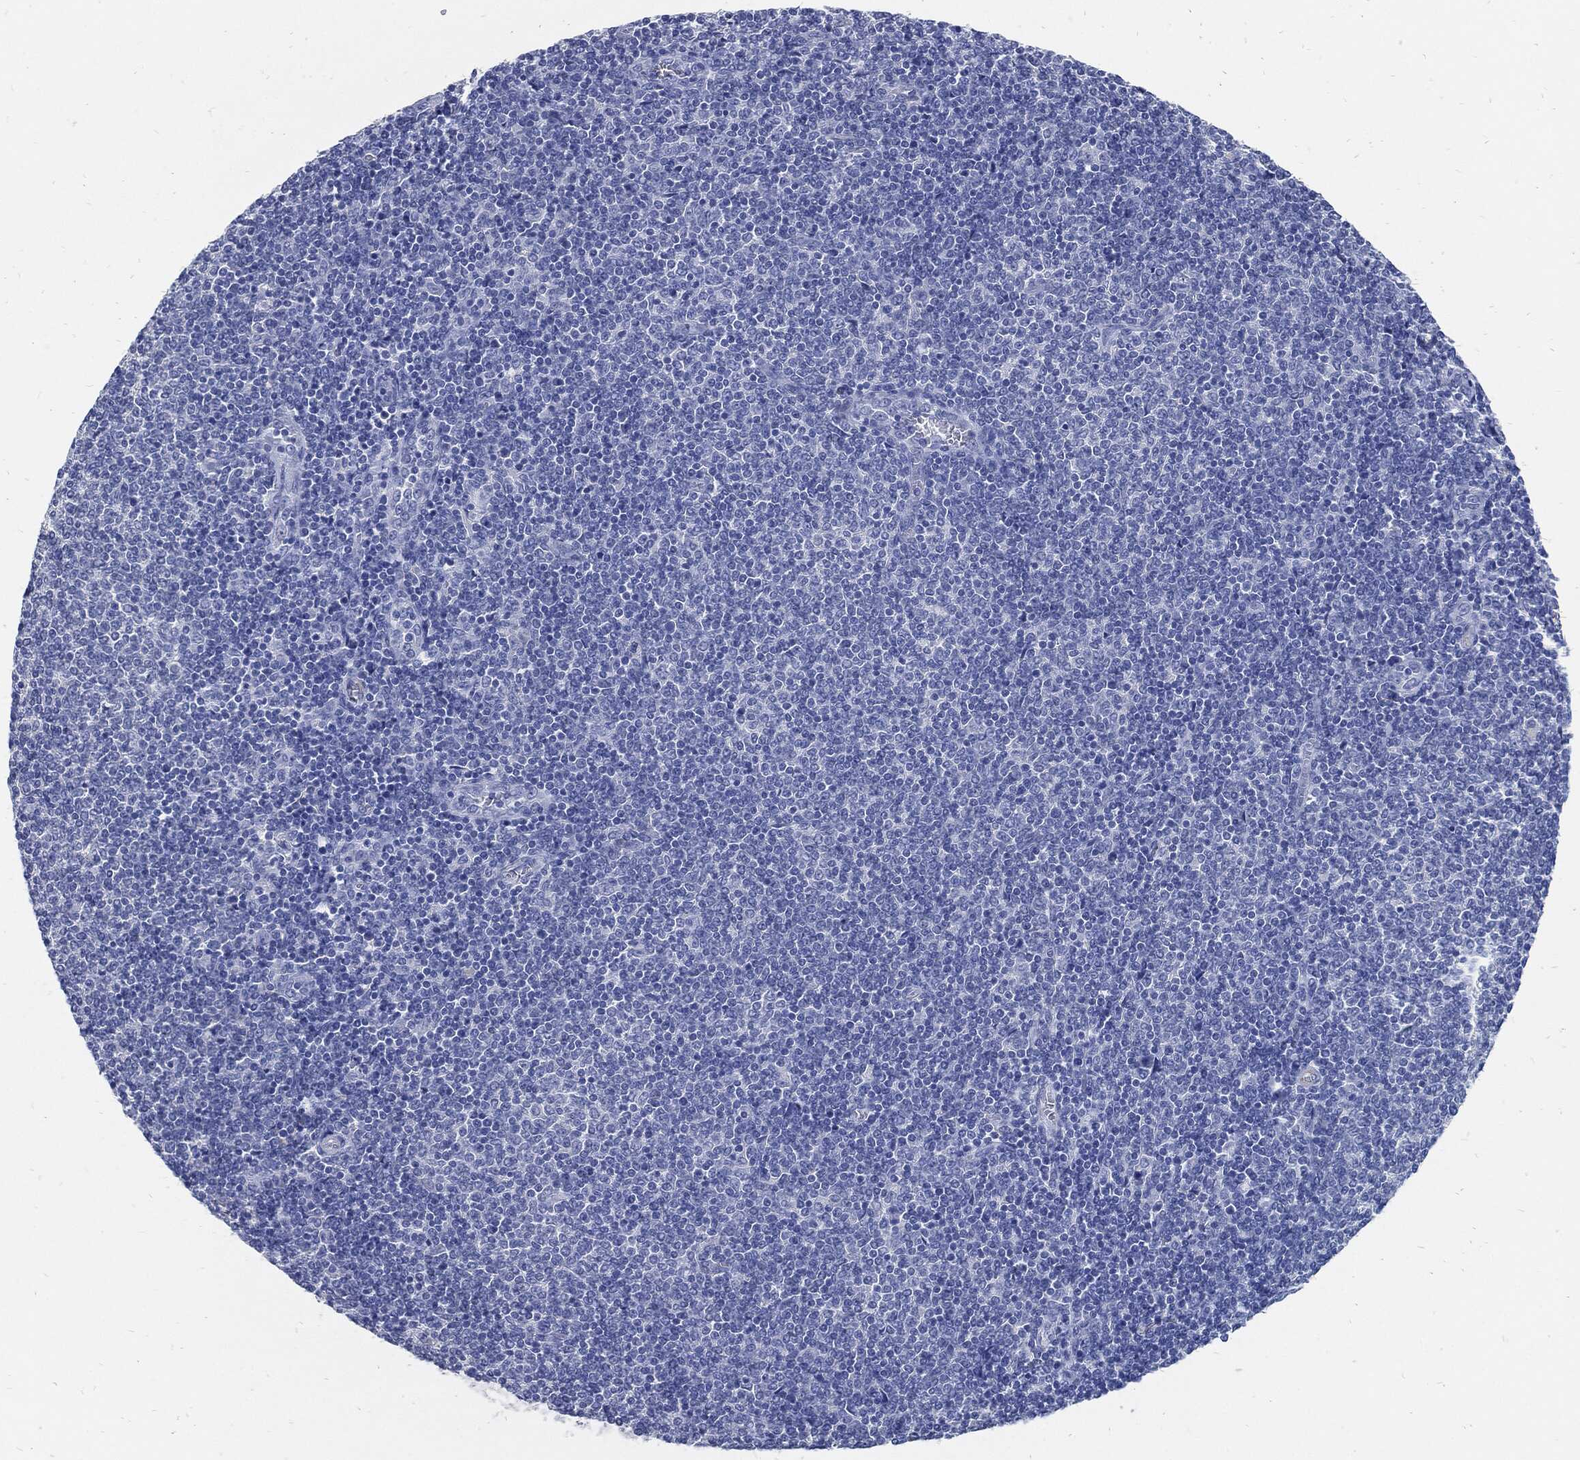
{"staining": {"intensity": "negative", "quantity": "none", "location": "none"}, "tissue": "lymphoma", "cell_type": "Tumor cells", "image_type": "cancer", "snomed": [{"axis": "morphology", "description": "Malignant lymphoma, non-Hodgkin's type, Low grade"}, {"axis": "topography", "description": "Lymph node"}], "caption": "A histopathology image of lymphoma stained for a protein reveals no brown staining in tumor cells.", "gene": "FABP4", "patient": {"sex": "male", "age": 52}}